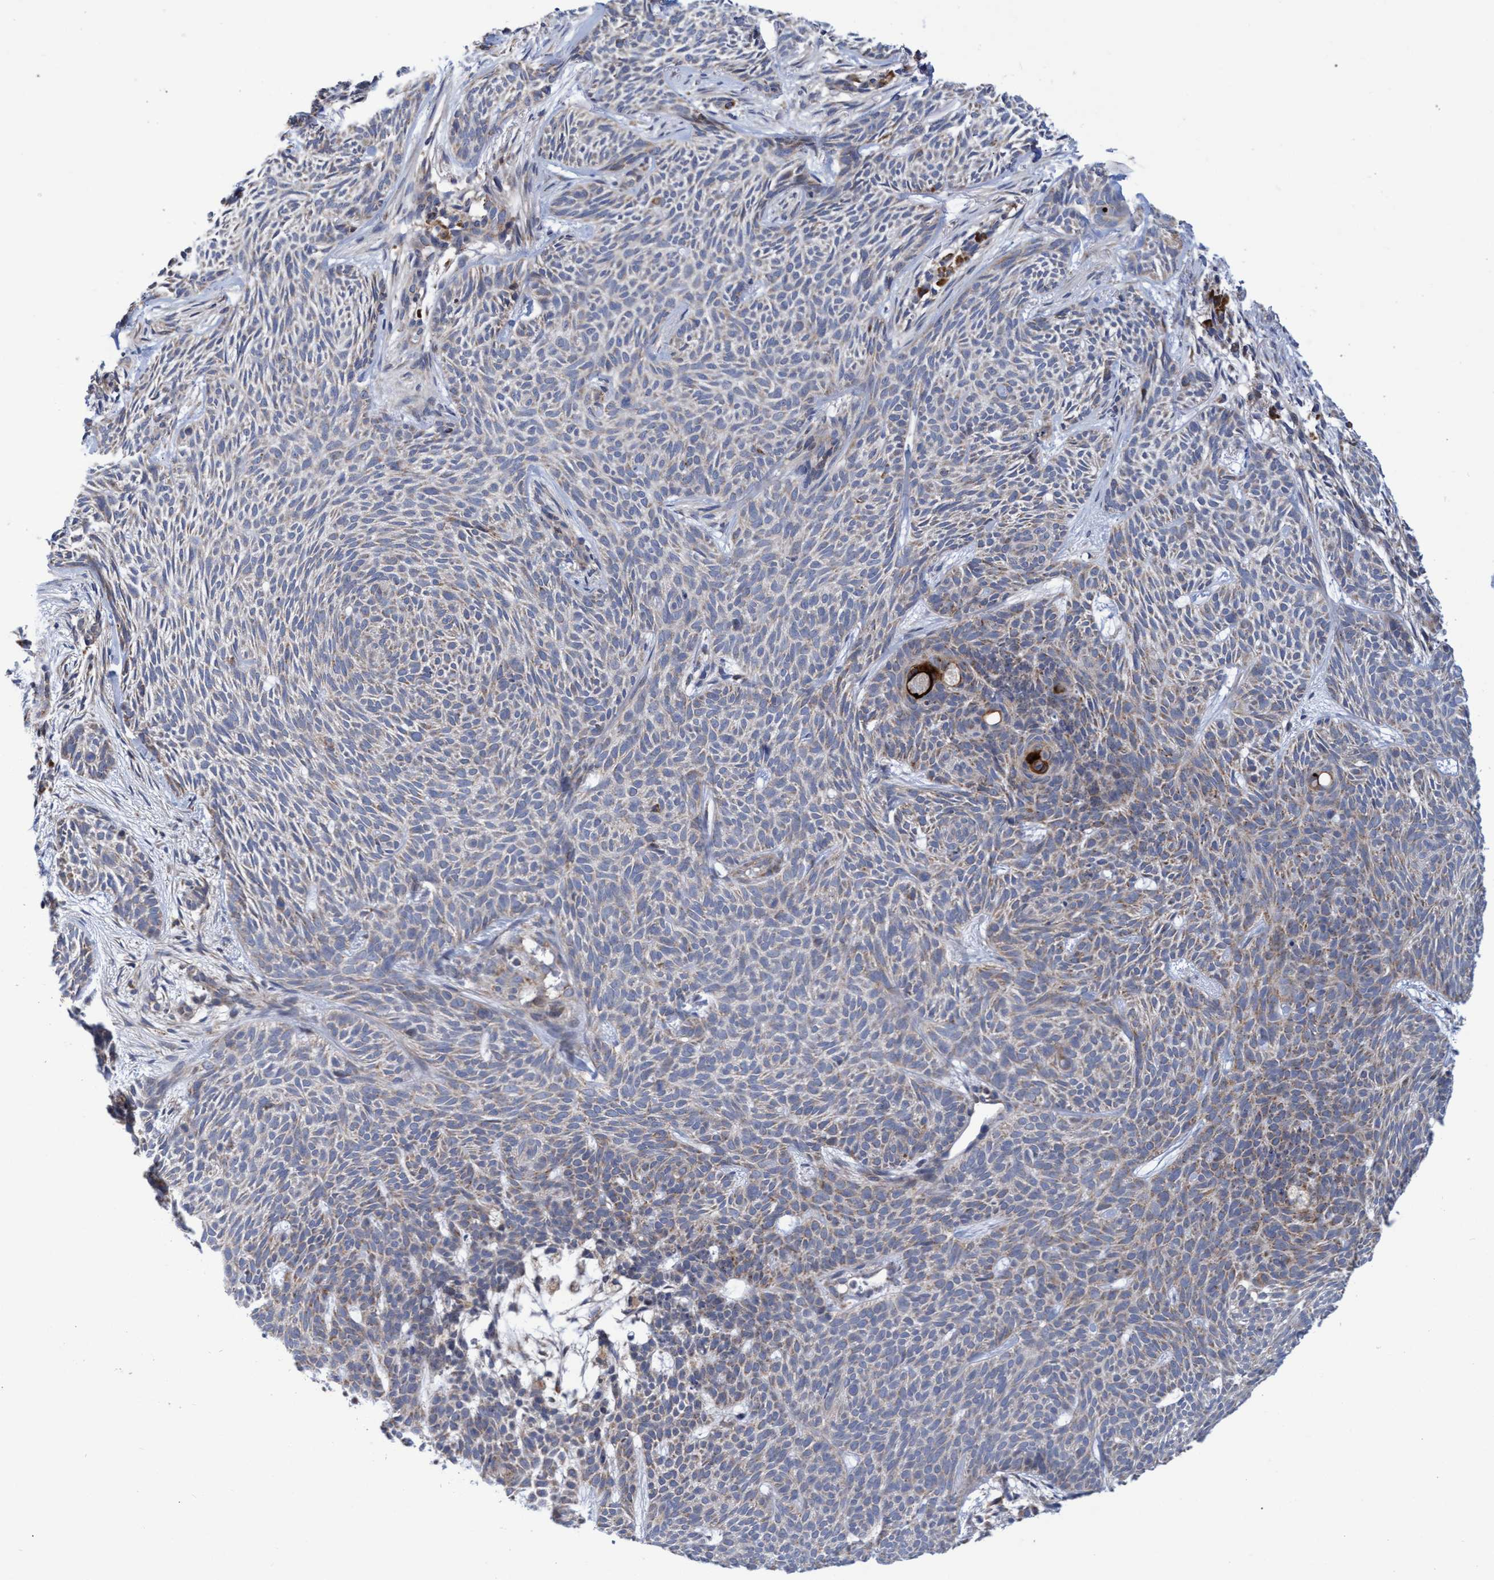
{"staining": {"intensity": "moderate", "quantity": "<25%", "location": "cytoplasmic/membranous"}, "tissue": "skin cancer", "cell_type": "Tumor cells", "image_type": "cancer", "snomed": [{"axis": "morphology", "description": "Basal cell carcinoma"}, {"axis": "topography", "description": "Skin"}], "caption": "Protein staining shows moderate cytoplasmic/membranous expression in approximately <25% of tumor cells in skin basal cell carcinoma.", "gene": "NAT16", "patient": {"sex": "female", "age": 59}}